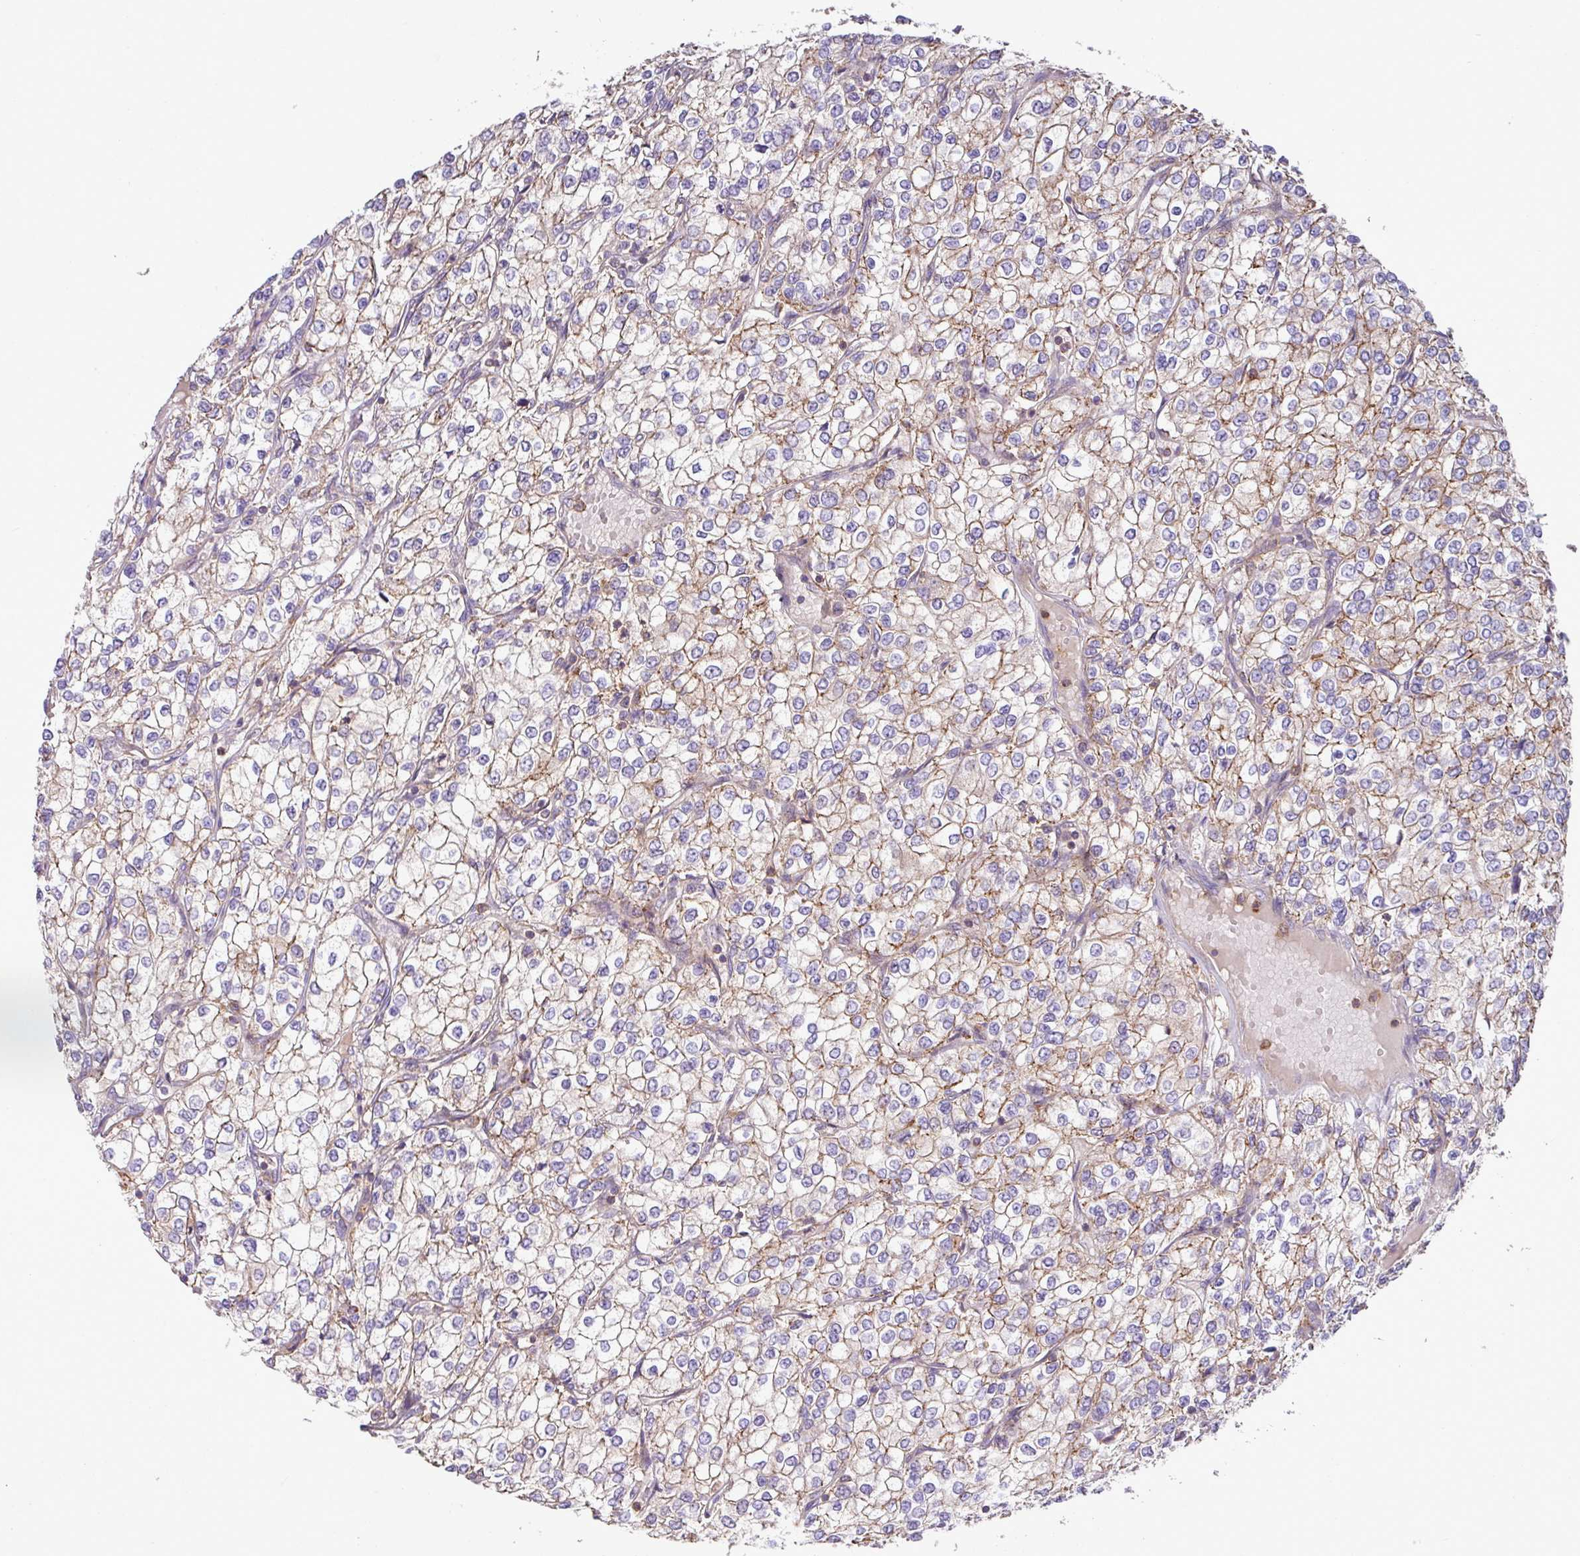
{"staining": {"intensity": "negative", "quantity": "none", "location": "none"}, "tissue": "renal cancer", "cell_type": "Tumor cells", "image_type": "cancer", "snomed": [{"axis": "morphology", "description": "Adenocarcinoma, NOS"}, {"axis": "topography", "description": "Kidney"}], "caption": "DAB (3,3'-diaminobenzidine) immunohistochemical staining of human renal adenocarcinoma reveals no significant expression in tumor cells. Nuclei are stained in blue.", "gene": "RIC1", "patient": {"sex": "male", "age": 80}}